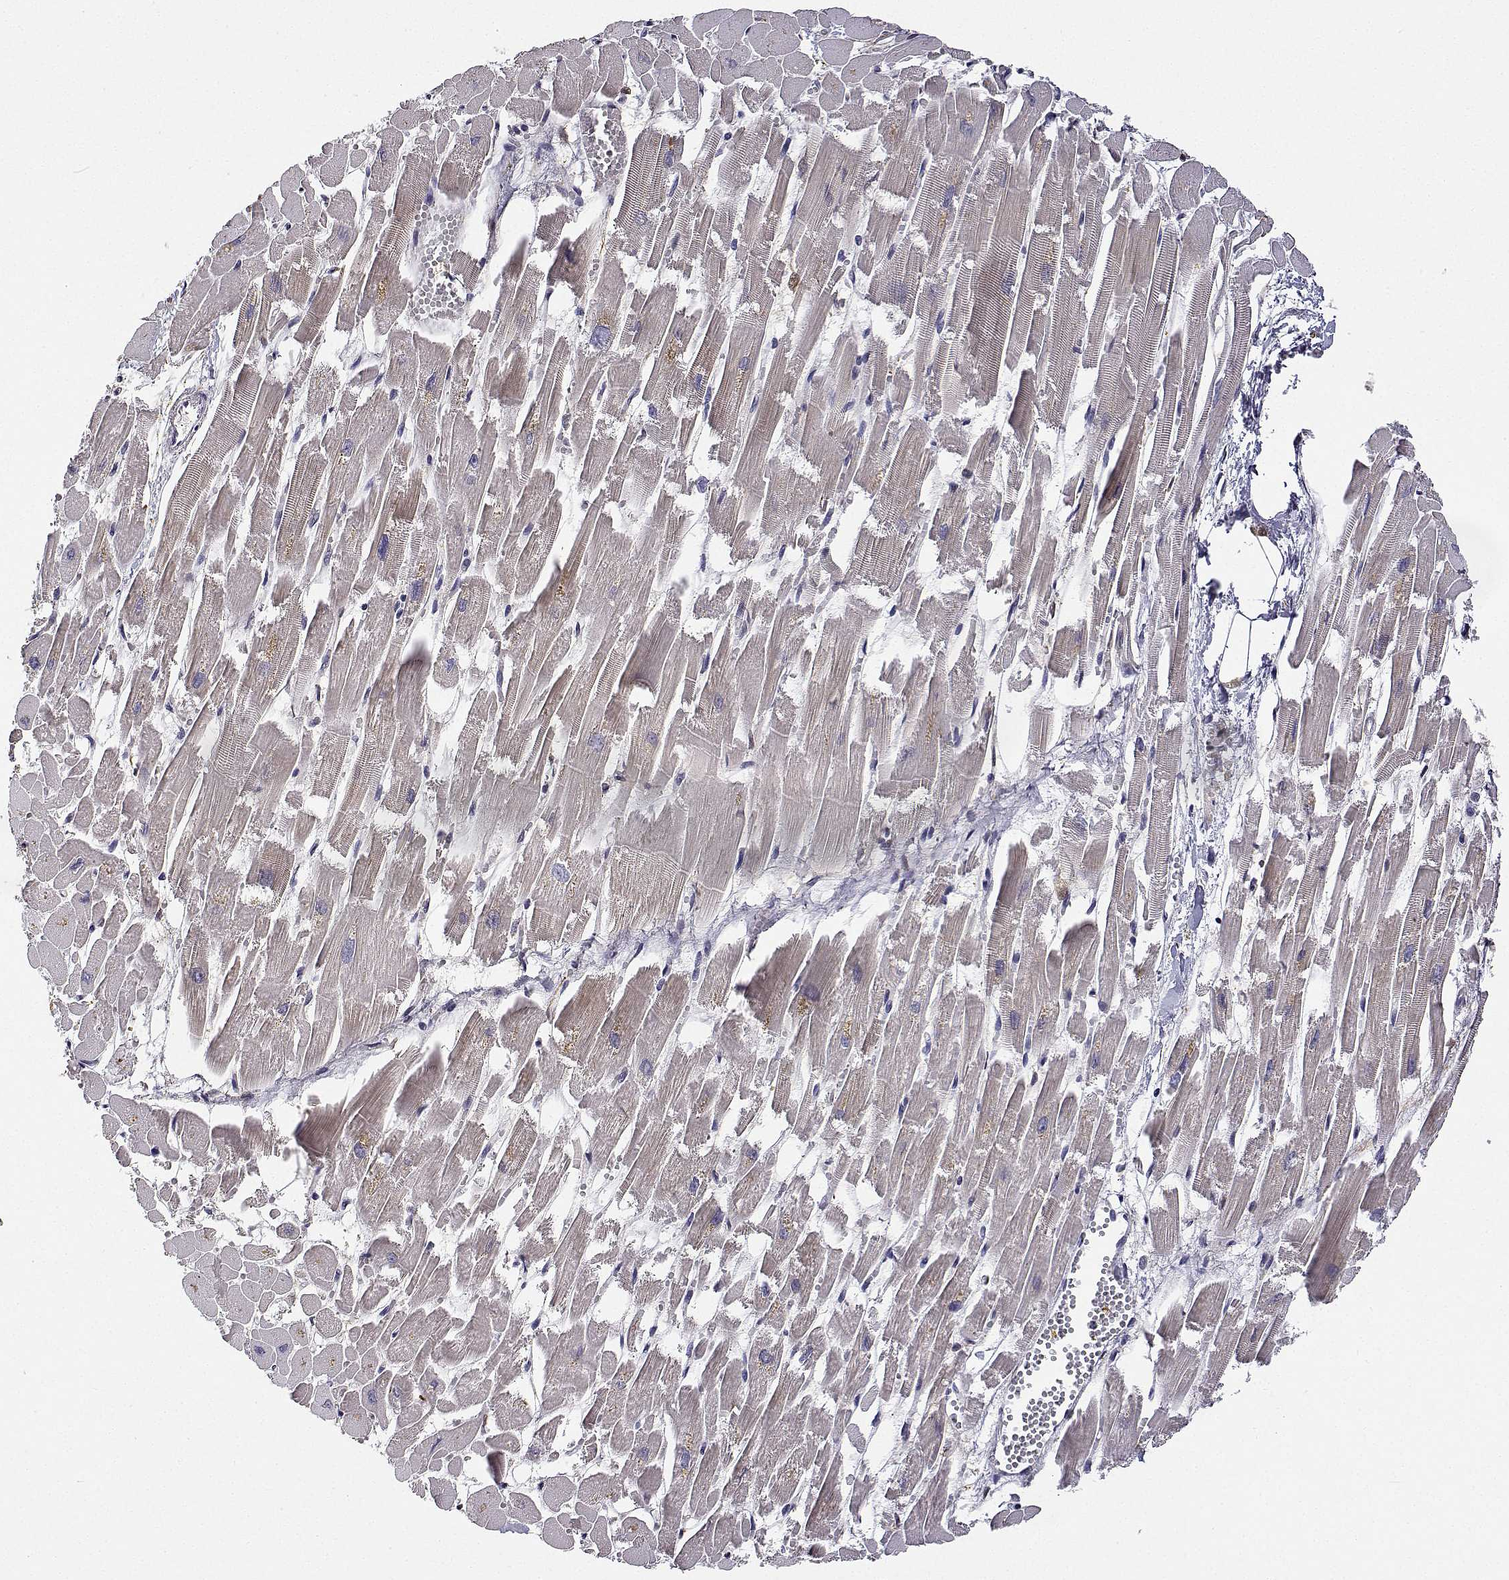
{"staining": {"intensity": "moderate", "quantity": "<25%", "location": "nuclear"}, "tissue": "heart muscle", "cell_type": "Cardiomyocytes", "image_type": "normal", "snomed": [{"axis": "morphology", "description": "Normal tissue, NOS"}, {"axis": "topography", "description": "Heart"}], "caption": "This is an image of immunohistochemistry (IHC) staining of unremarkable heart muscle, which shows moderate expression in the nuclear of cardiomyocytes.", "gene": "PHGDH", "patient": {"sex": "female", "age": 52}}